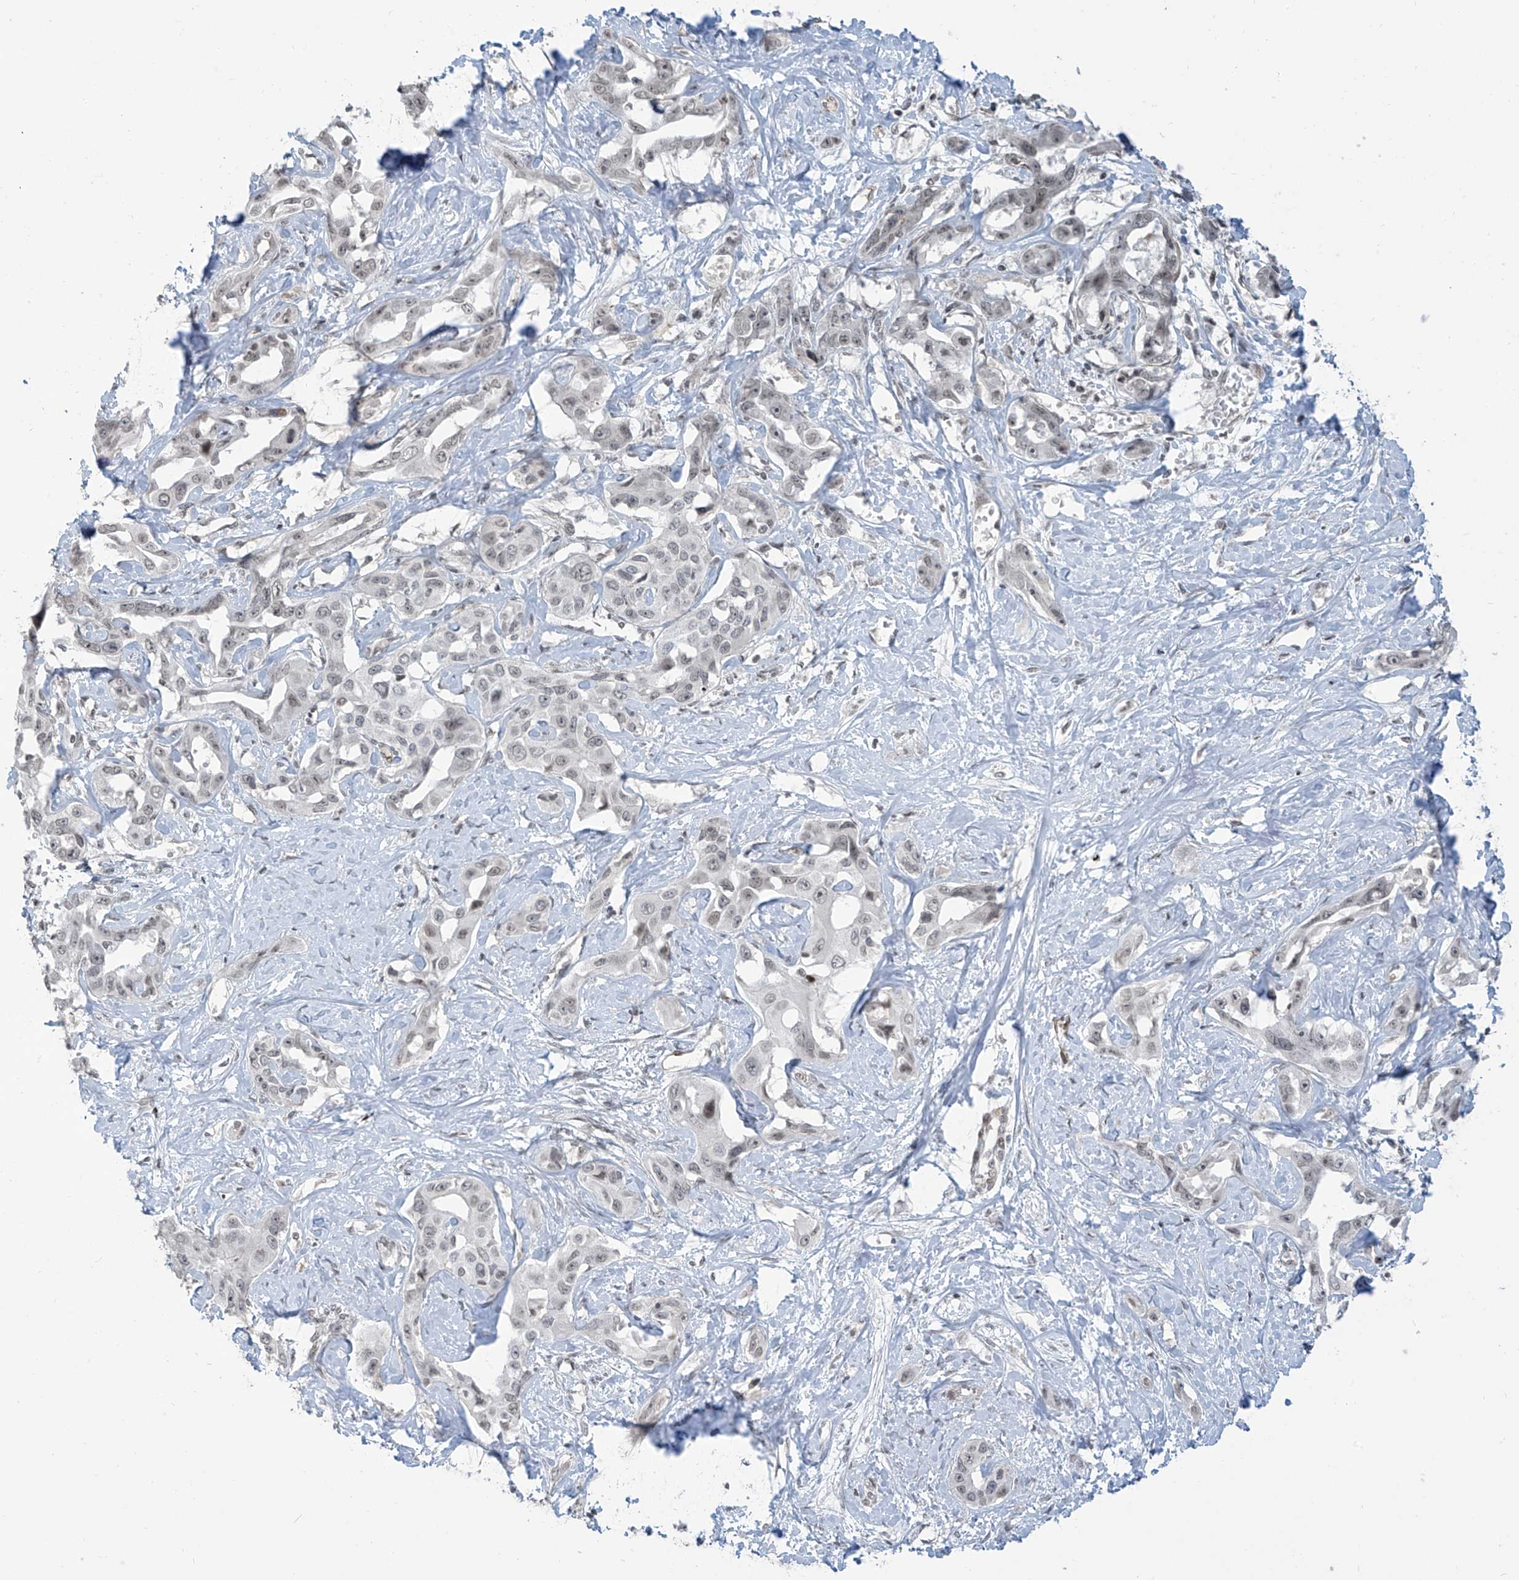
{"staining": {"intensity": "weak", "quantity": ">75%", "location": "nuclear"}, "tissue": "liver cancer", "cell_type": "Tumor cells", "image_type": "cancer", "snomed": [{"axis": "morphology", "description": "Cholangiocarcinoma"}, {"axis": "topography", "description": "Liver"}], "caption": "Liver cancer stained with a protein marker shows weak staining in tumor cells.", "gene": "METAP1D", "patient": {"sex": "male", "age": 59}}